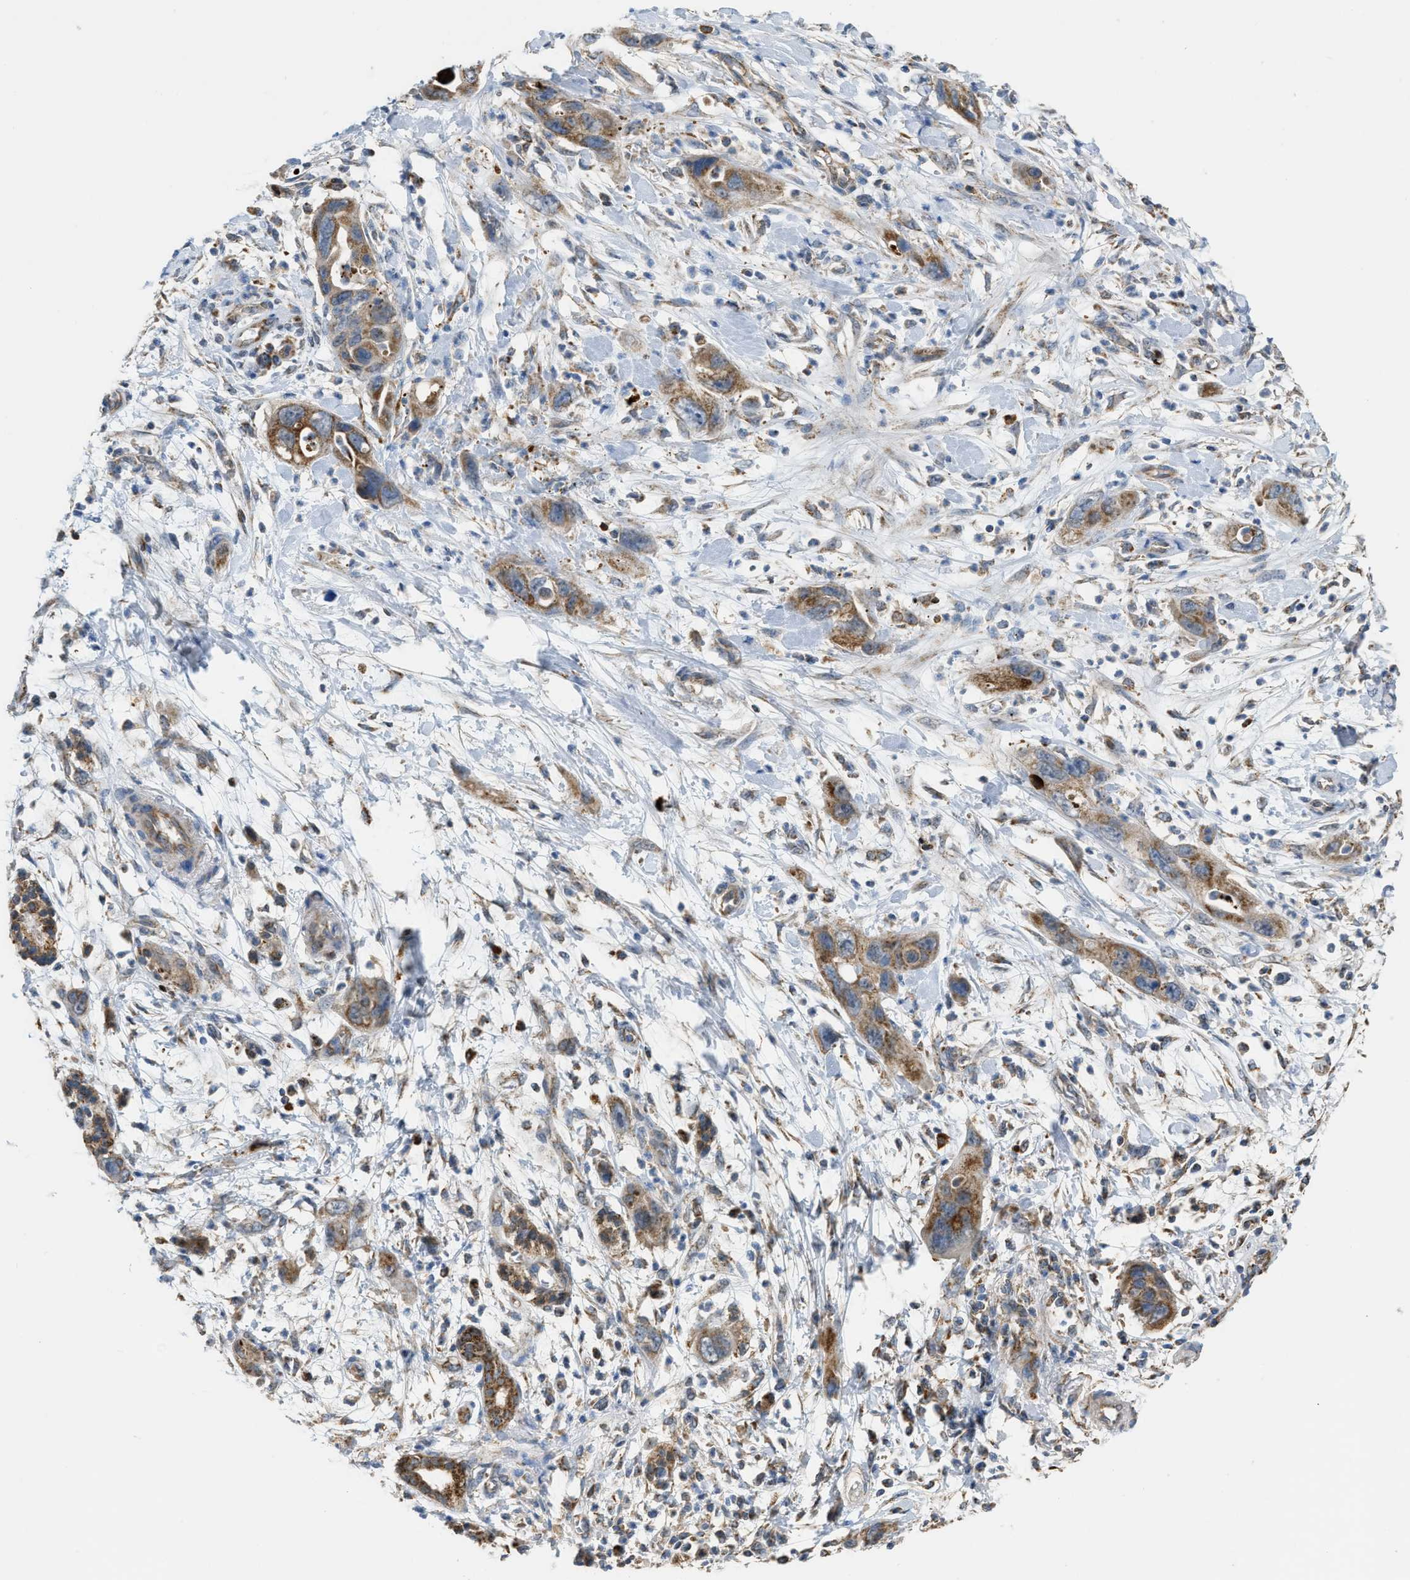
{"staining": {"intensity": "moderate", "quantity": ">75%", "location": "cytoplasmic/membranous"}, "tissue": "pancreatic cancer", "cell_type": "Tumor cells", "image_type": "cancer", "snomed": [{"axis": "morphology", "description": "Adenocarcinoma, NOS"}, {"axis": "topography", "description": "Pancreas"}], "caption": "Immunohistochemistry of human pancreatic cancer reveals medium levels of moderate cytoplasmic/membranous positivity in approximately >75% of tumor cells.", "gene": "ETFB", "patient": {"sex": "female", "age": 70}}